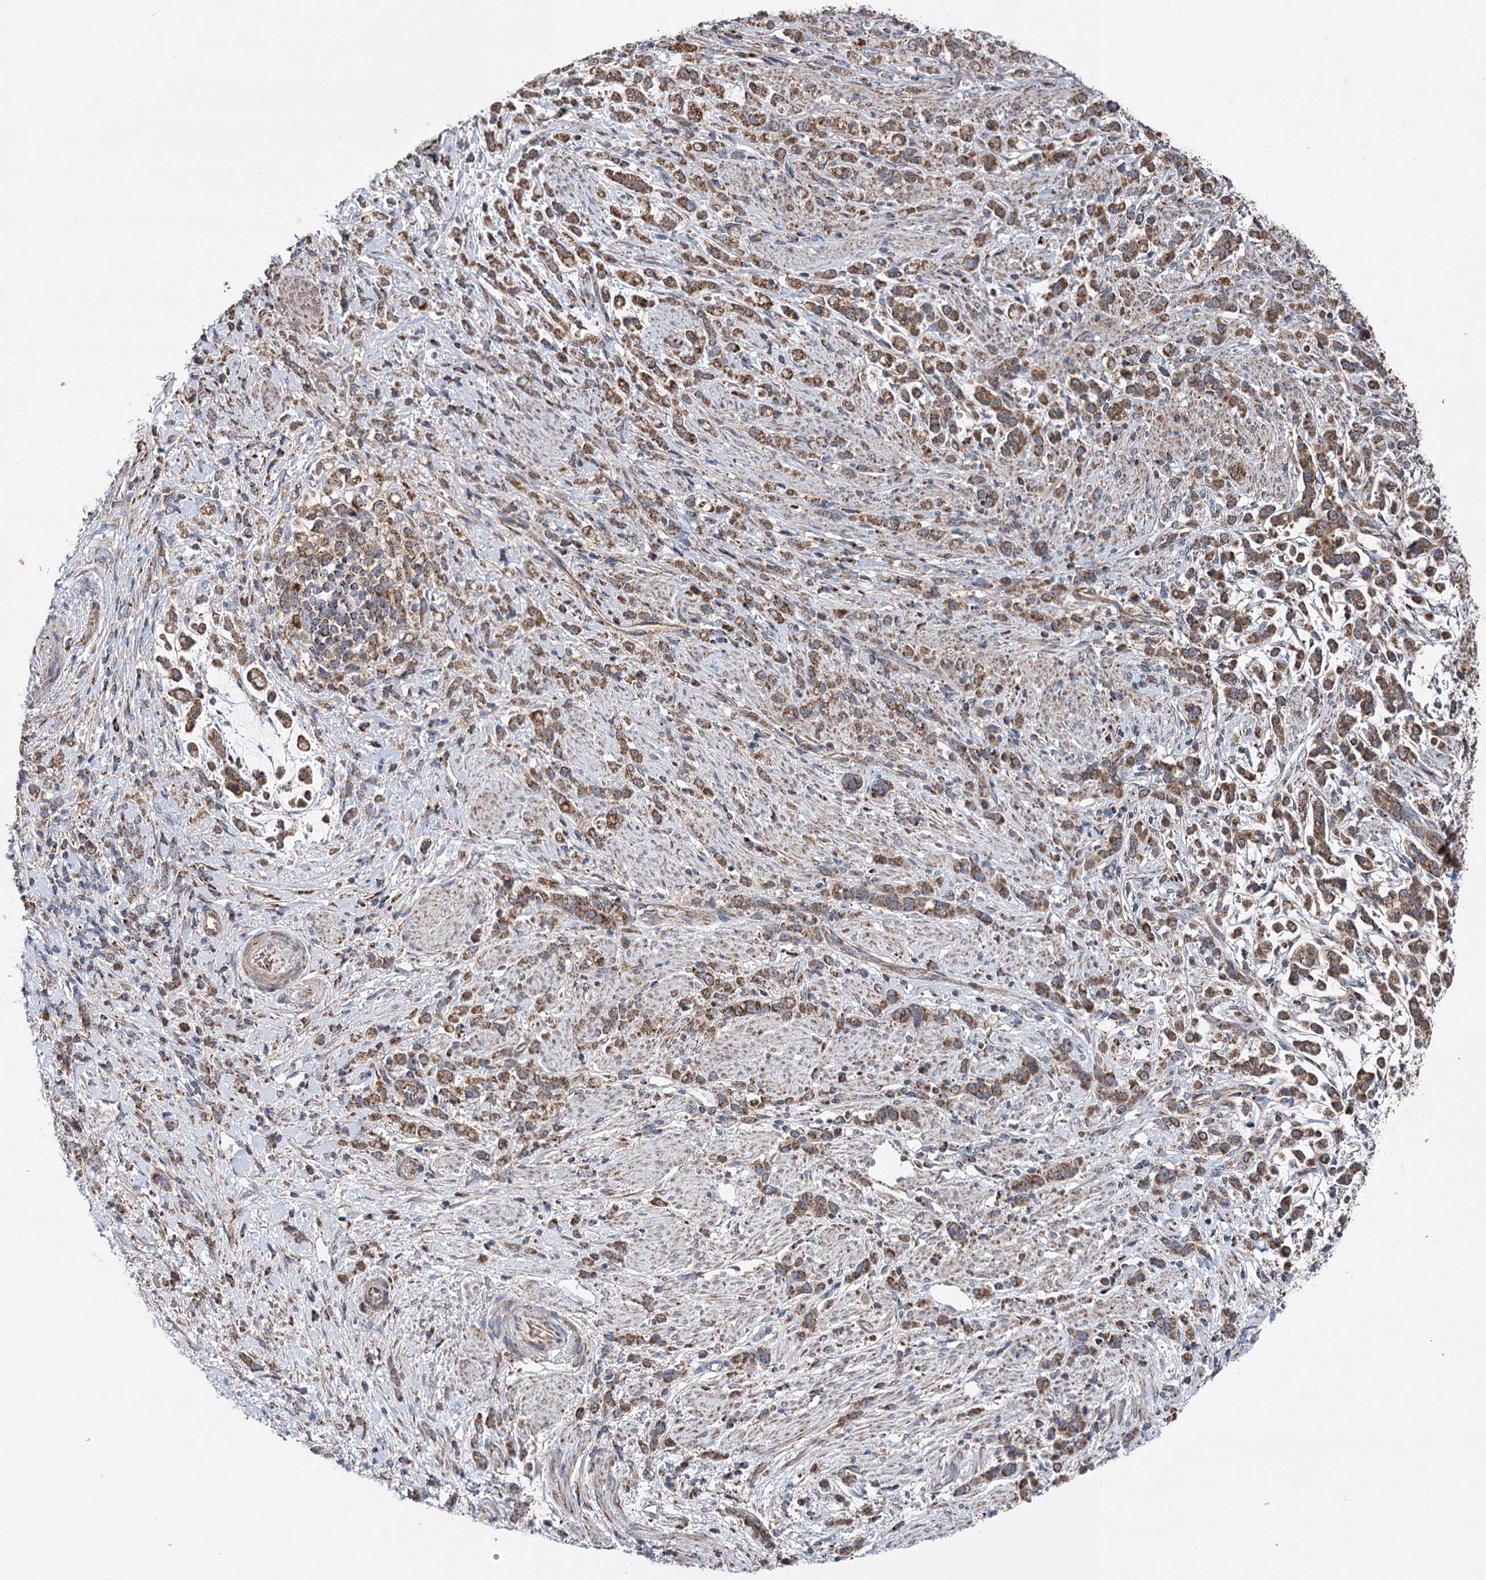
{"staining": {"intensity": "moderate", "quantity": ">75%", "location": "cytoplasmic/membranous"}, "tissue": "stomach cancer", "cell_type": "Tumor cells", "image_type": "cancer", "snomed": [{"axis": "morphology", "description": "Adenocarcinoma, NOS"}, {"axis": "topography", "description": "Stomach"}], "caption": "An immunohistochemistry histopathology image of tumor tissue is shown. Protein staining in brown highlights moderate cytoplasmic/membranous positivity in stomach cancer (adenocarcinoma) within tumor cells.", "gene": "SUCLA2", "patient": {"sex": "female", "age": 60}}